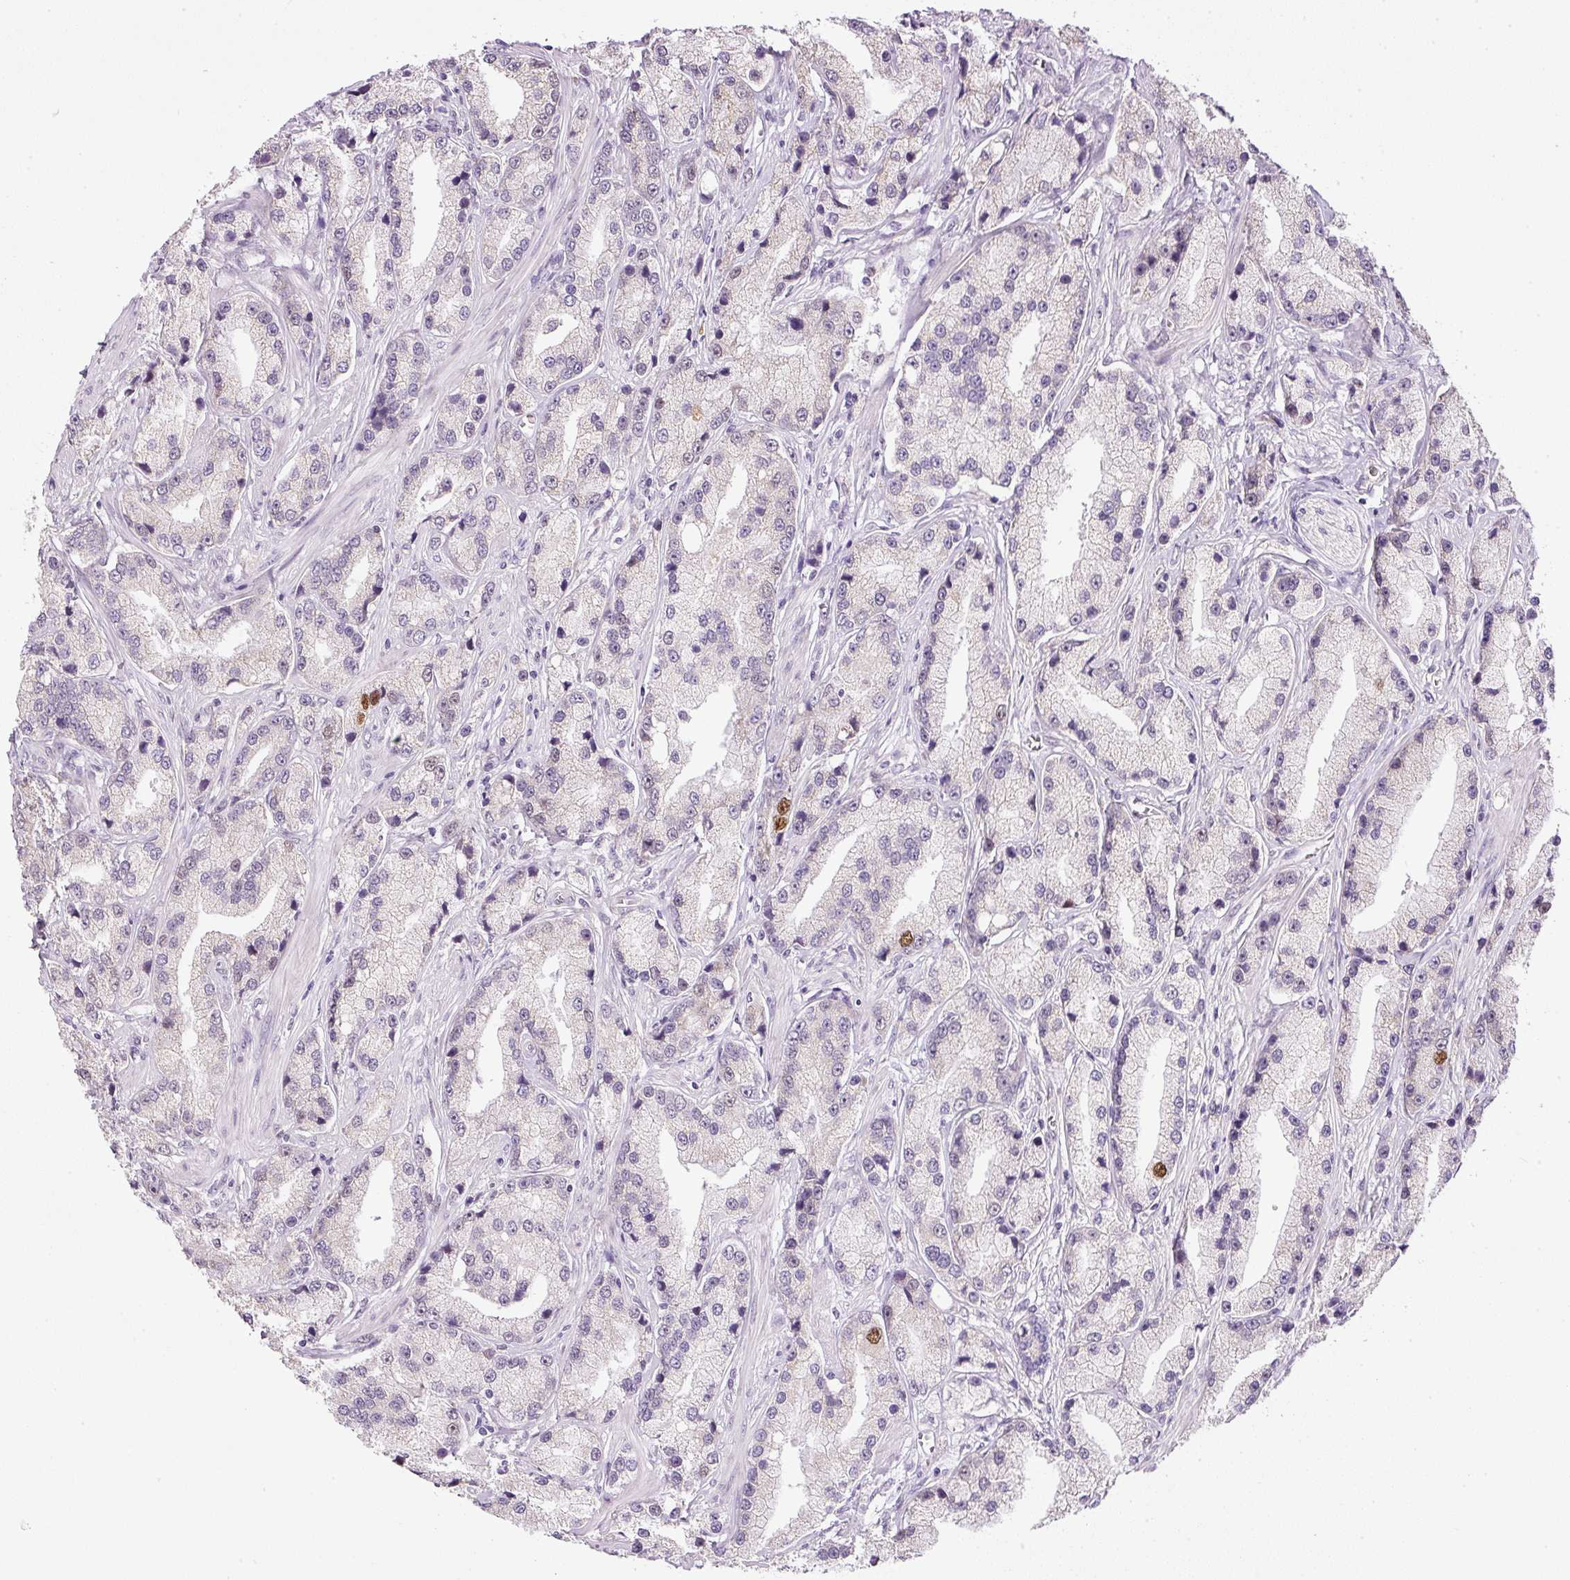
{"staining": {"intensity": "moderate", "quantity": "<25%", "location": "nuclear"}, "tissue": "prostate cancer", "cell_type": "Tumor cells", "image_type": "cancer", "snomed": [{"axis": "morphology", "description": "Adenocarcinoma, High grade"}, {"axis": "topography", "description": "Prostate"}], "caption": "Prostate cancer (adenocarcinoma (high-grade)) stained with immunohistochemistry (IHC) reveals moderate nuclear expression in approximately <25% of tumor cells. Nuclei are stained in blue.", "gene": "KPNA2", "patient": {"sex": "male", "age": 74}}